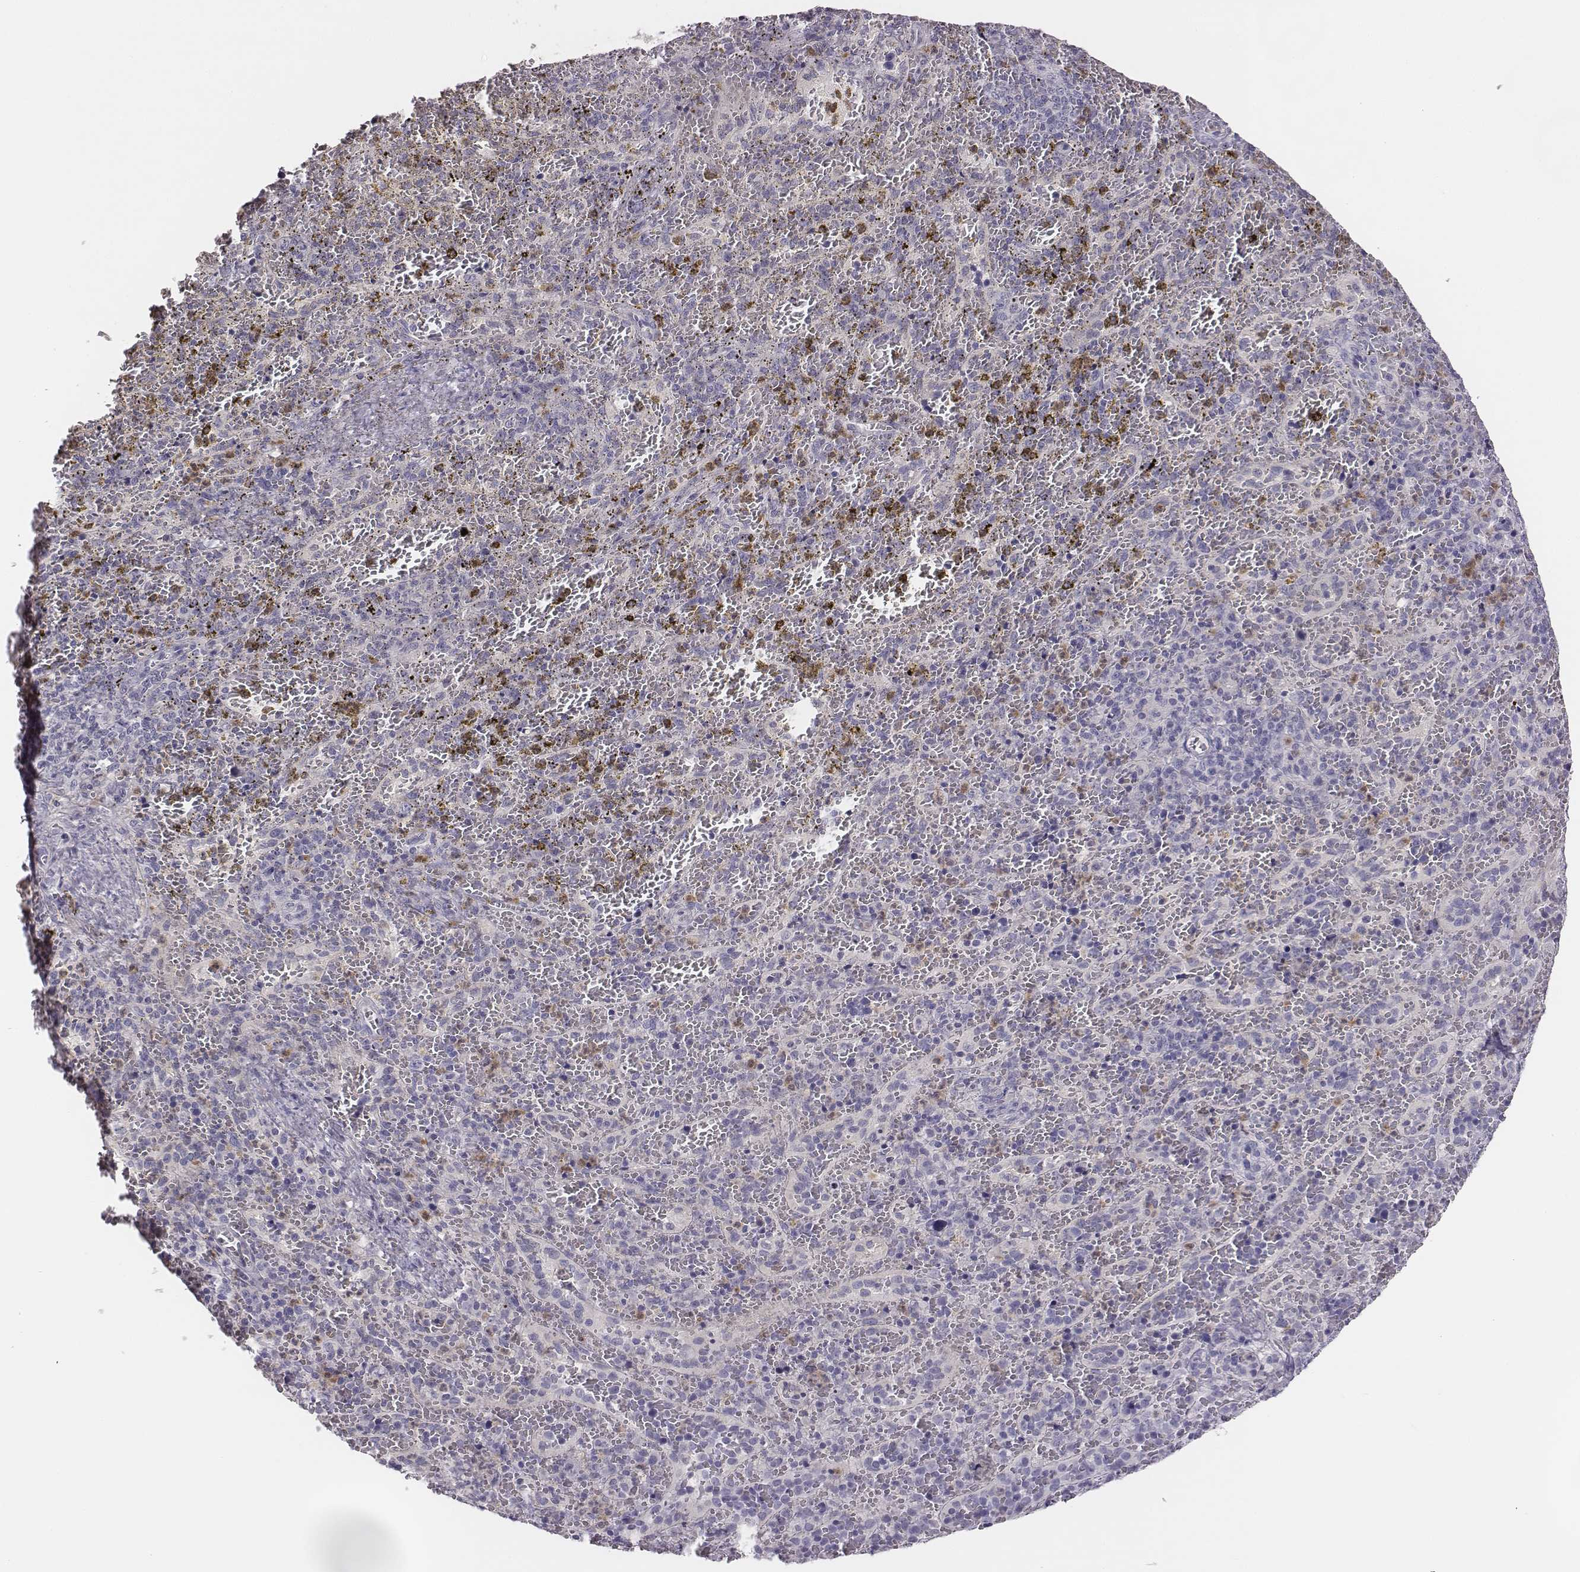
{"staining": {"intensity": "negative", "quantity": "none", "location": "none"}, "tissue": "spleen", "cell_type": "Cells in red pulp", "image_type": "normal", "snomed": [{"axis": "morphology", "description": "Normal tissue, NOS"}, {"axis": "topography", "description": "Spleen"}], "caption": "High power microscopy histopathology image of an immunohistochemistry histopathology image of normal spleen, revealing no significant staining in cells in red pulp.", "gene": "ADAM7", "patient": {"sex": "female", "age": 50}}